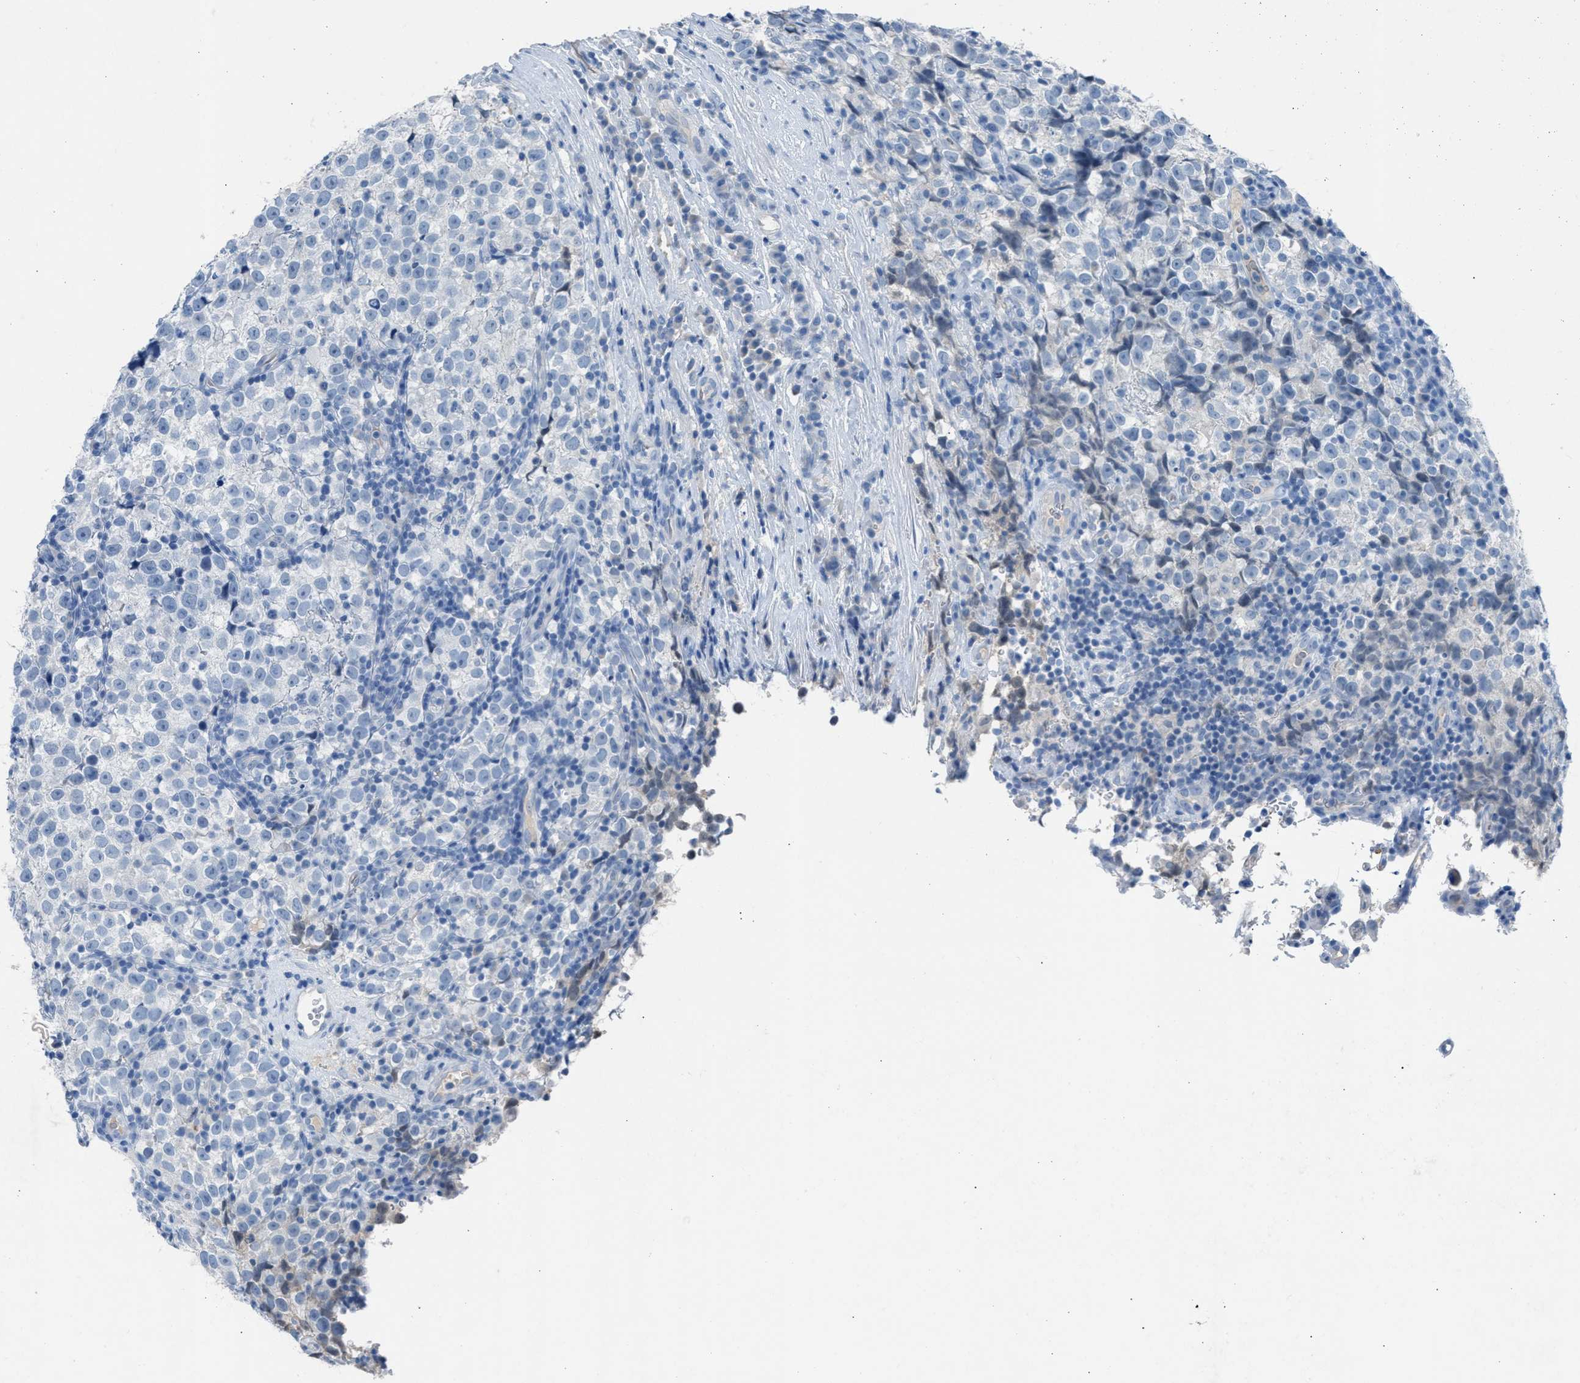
{"staining": {"intensity": "negative", "quantity": "none", "location": "none"}, "tissue": "testis cancer", "cell_type": "Tumor cells", "image_type": "cancer", "snomed": [{"axis": "morphology", "description": "Normal tissue, NOS"}, {"axis": "morphology", "description": "Seminoma, NOS"}, {"axis": "topography", "description": "Testis"}], "caption": "Human testis cancer (seminoma) stained for a protein using immunohistochemistry (IHC) reveals no positivity in tumor cells.", "gene": "CFAP77", "patient": {"sex": "male", "age": 43}}